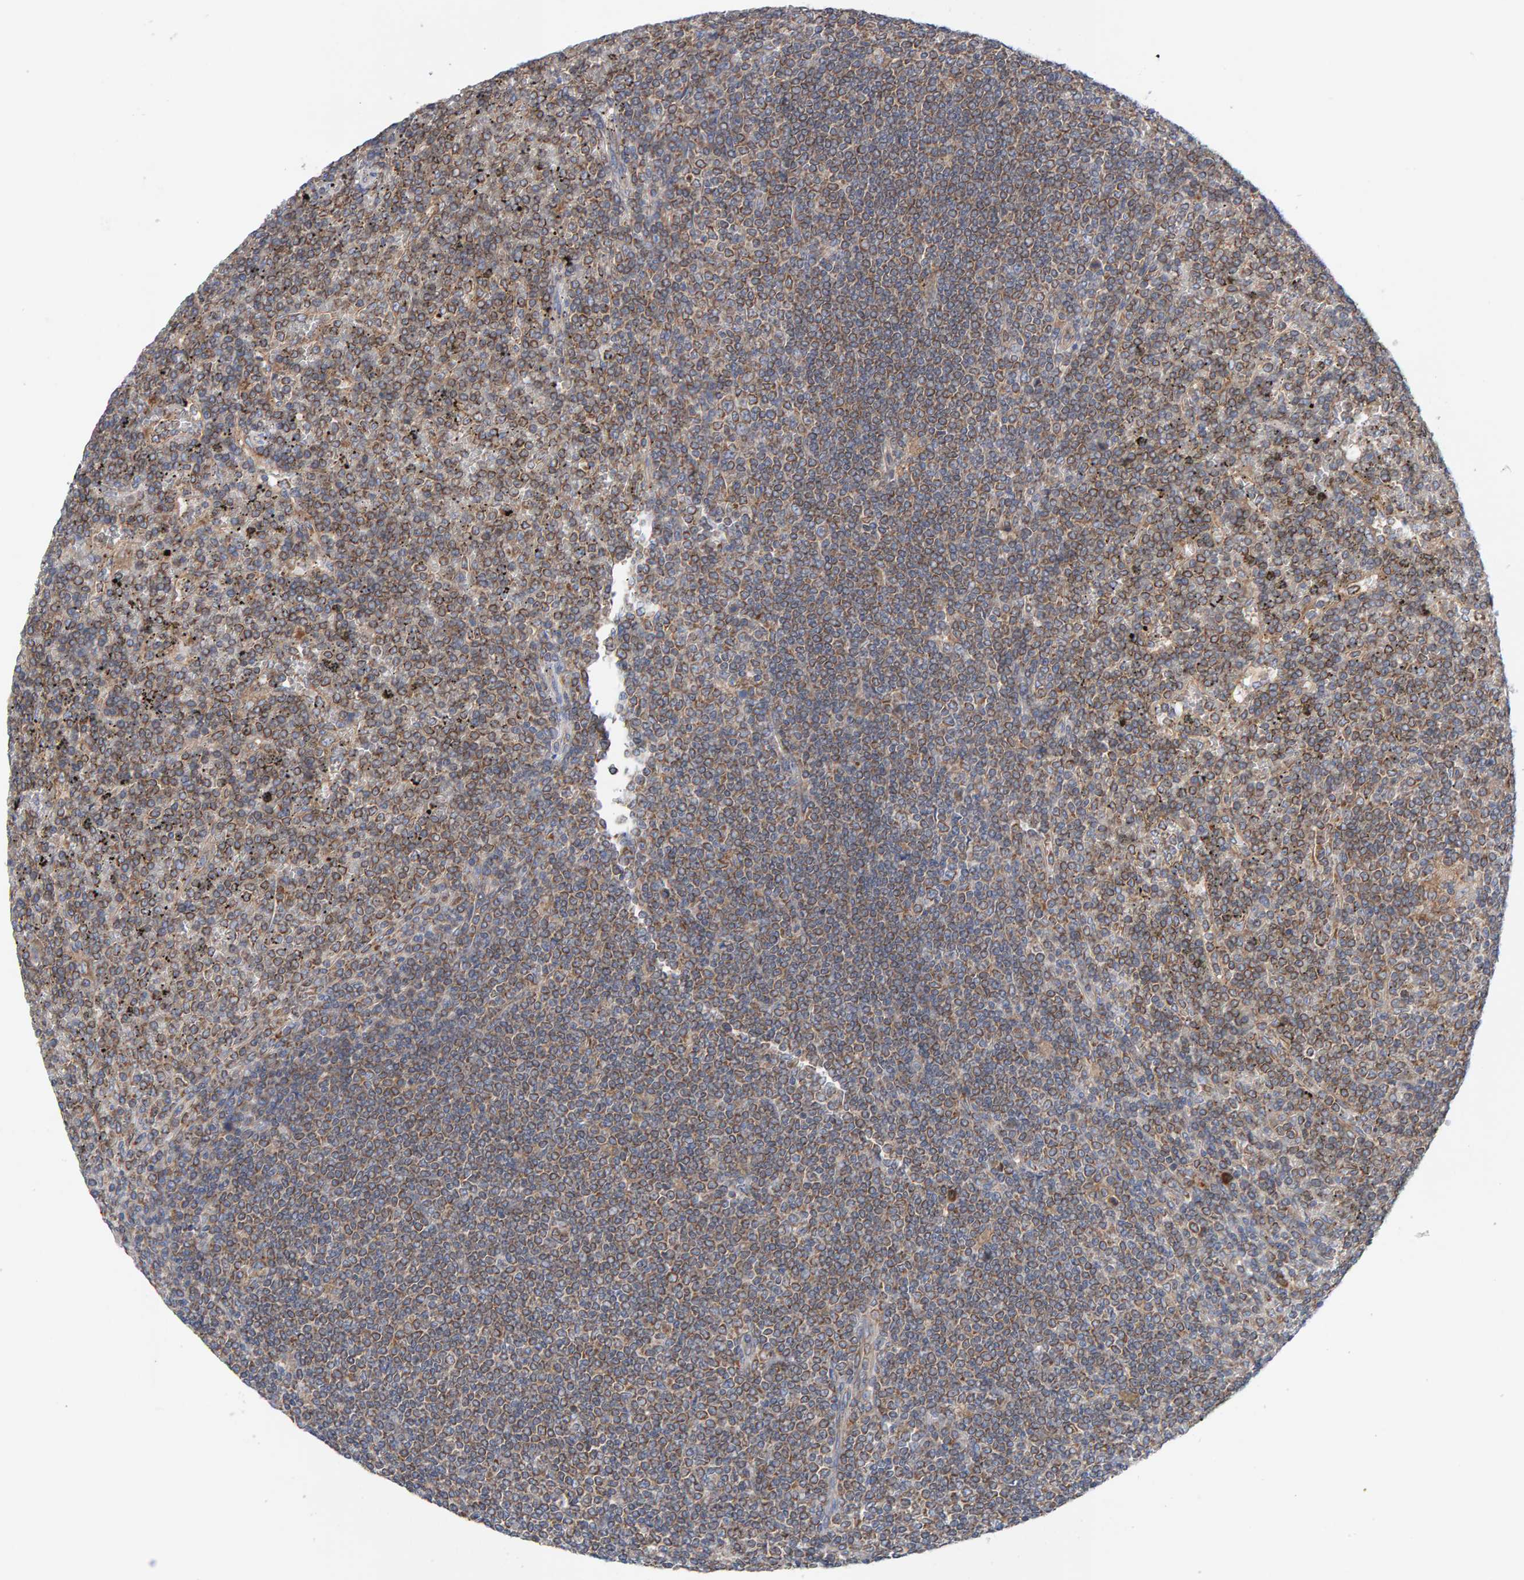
{"staining": {"intensity": "weak", "quantity": ">75%", "location": "cytoplasmic/membranous"}, "tissue": "lymphoma", "cell_type": "Tumor cells", "image_type": "cancer", "snomed": [{"axis": "morphology", "description": "Malignant lymphoma, non-Hodgkin's type, Low grade"}, {"axis": "topography", "description": "Spleen"}], "caption": "IHC (DAB) staining of human malignant lymphoma, non-Hodgkin's type (low-grade) demonstrates weak cytoplasmic/membranous protein expression in approximately >75% of tumor cells. The protein of interest is shown in brown color, while the nuclei are stained blue.", "gene": "CDK5RAP3", "patient": {"sex": "female", "age": 19}}